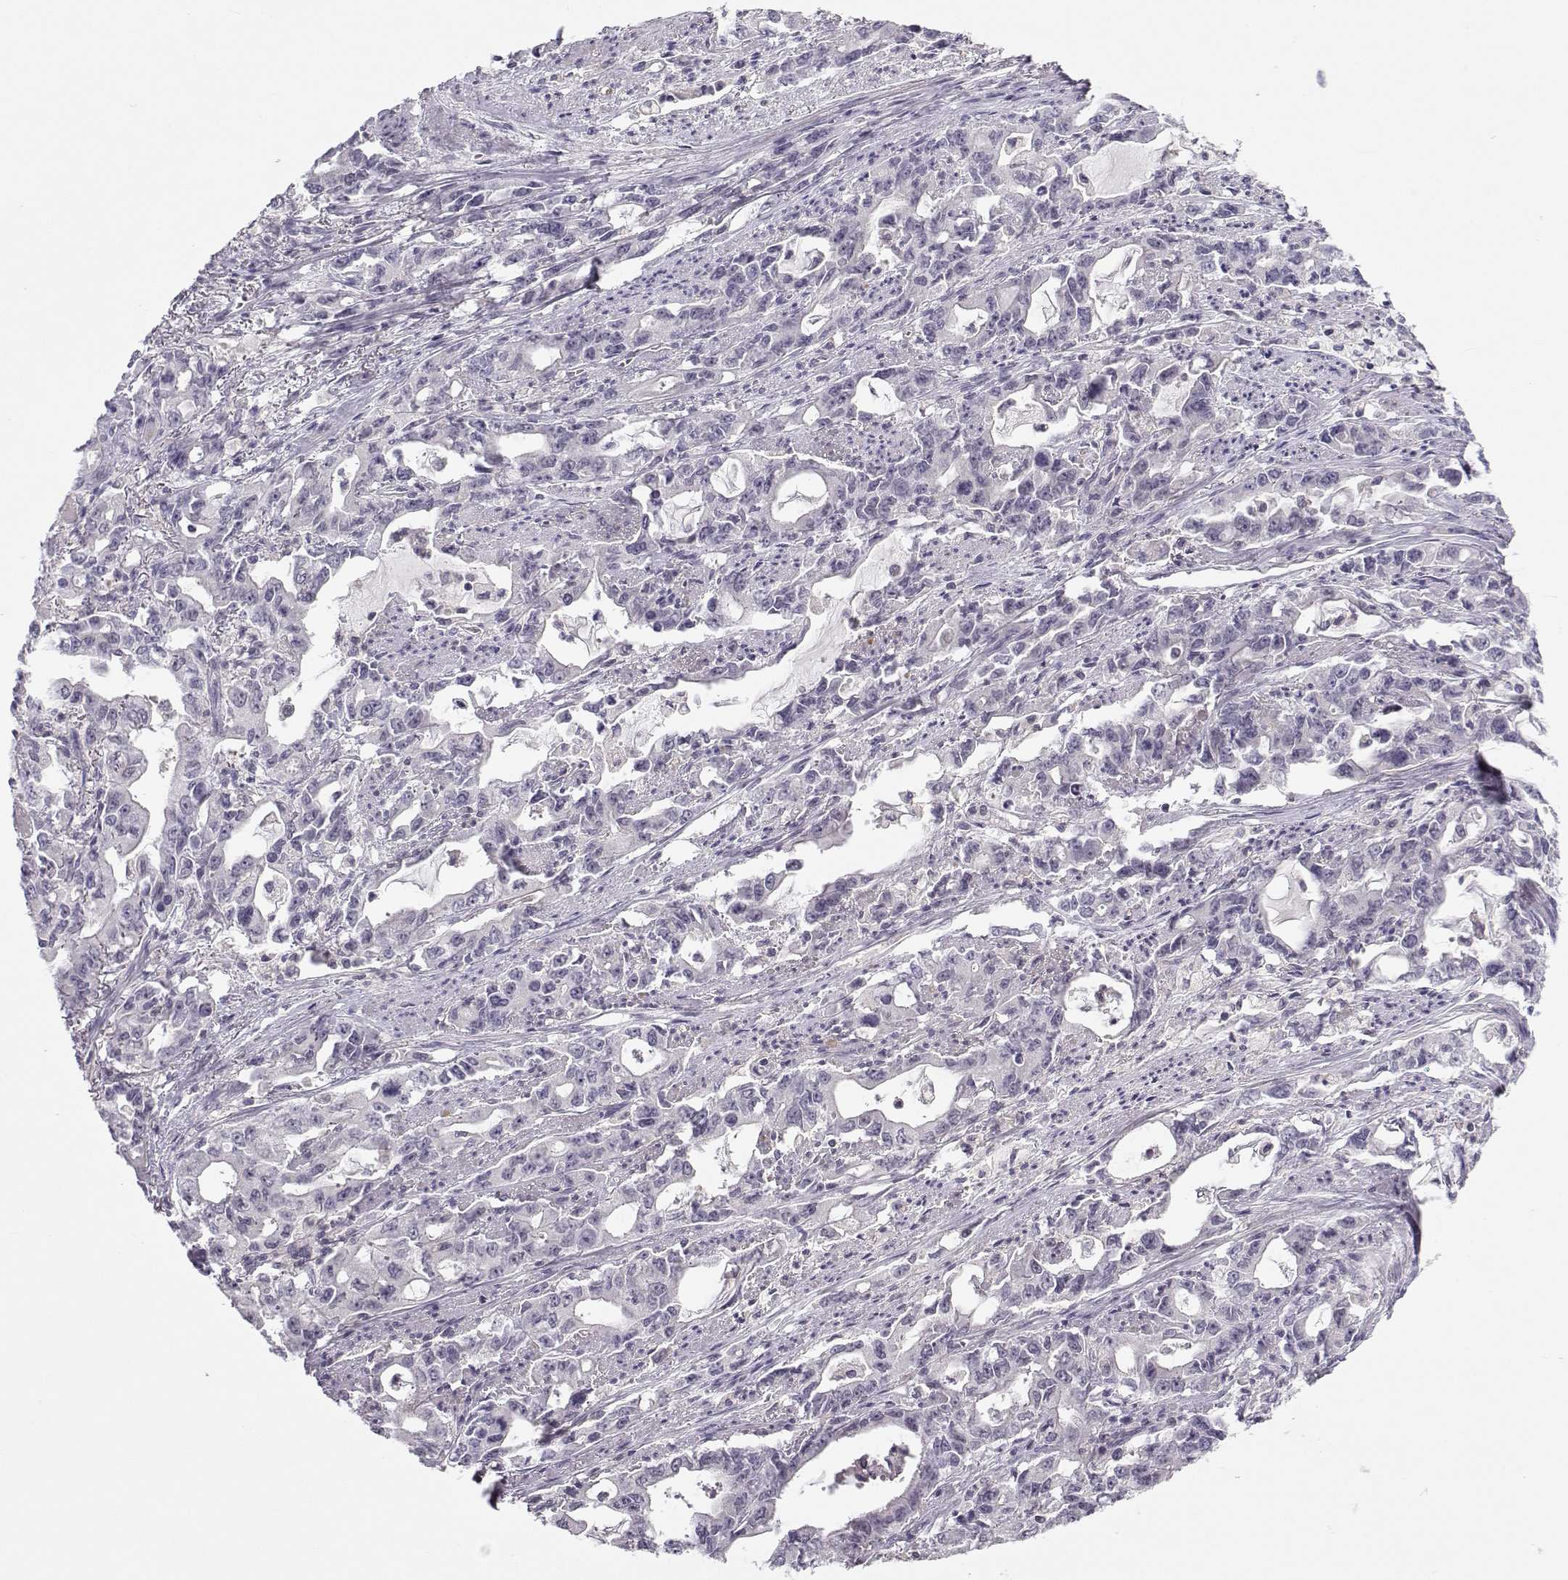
{"staining": {"intensity": "negative", "quantity": "none", "location": "none"}, "tissue": "stomach cancer", "cell_type": "Tumor cells", "image_type": "cancer", "snomed": [{"axis": "morphology", "description": "Adenocarcinoma, NOS"}, {"axis": "topography", "description": "Stomach, upper"}], "caption": "The IHC histopathology image has no significant expression in tumor cells of stomach cancer (adenocarcinoma) tissue. (IHC, brightfield microscopy, high magnification).", "gene": "MROH7", "patient": {"sex": "male", "age": 85}}